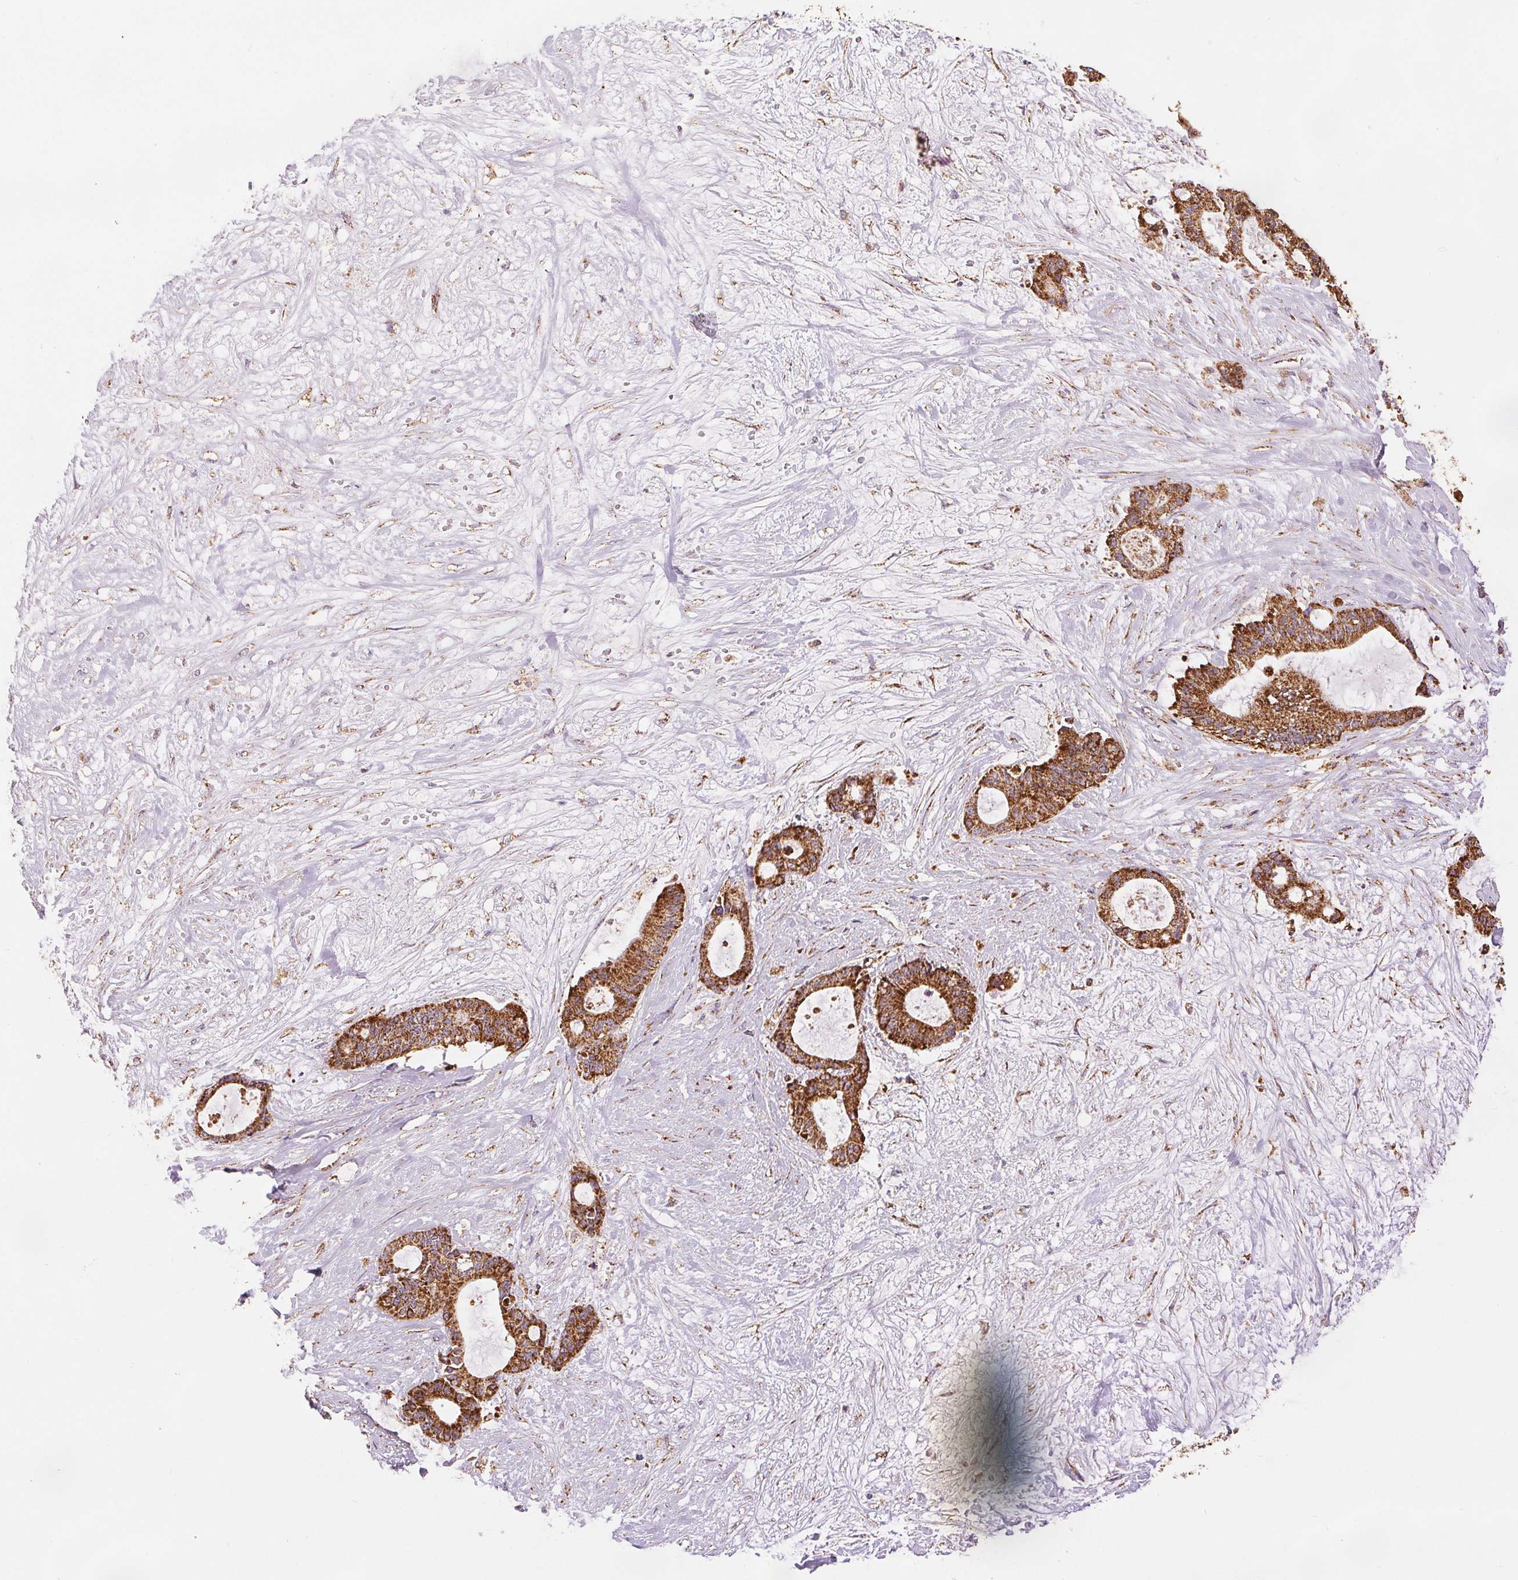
{"staining": {"intensity": "strong", "quantity": ">75%", "location": "cytoplasmic/membranous"}, "tissue": "liver cancer", "cell_type": "Tumor cells", "image_type": "cancer", "snomed": [{"axis": "morphology", "description": "Normal tissue, NOS"}, {"axis": "morphology", "description": "Cholangiocarcinoma"}, {"axis": "topography", "description": "Liver"}, {"axis": "topography", "description": "Peripheral nerve tissue"}], "caption": "A high amount of strong cytoplasmic/membranous positivity is appreciated in approximately >75% of tumor cells in cholangiocarcinoma (liver) tissue.", "gene": "SDHB", "patient": {"sex": "female", "age": 73}}